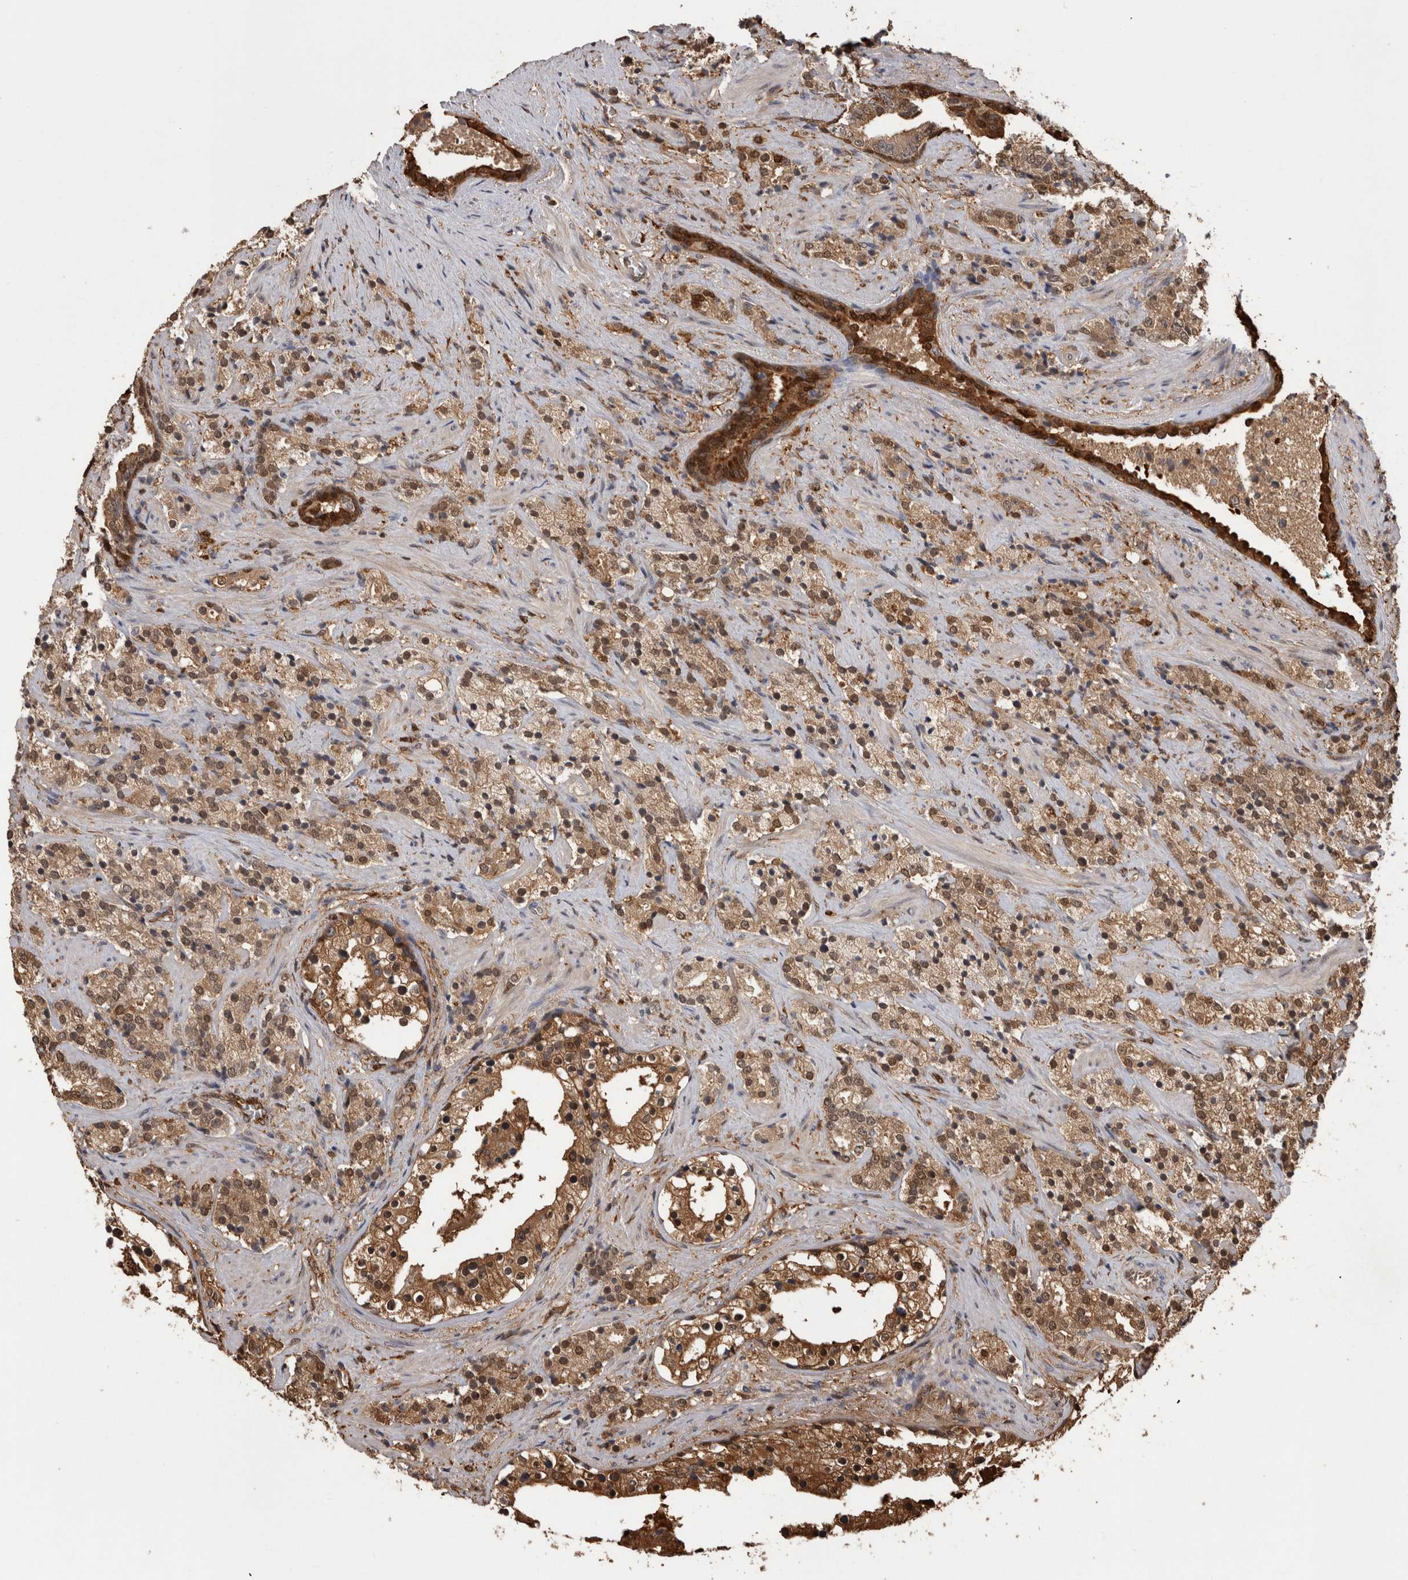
{"staining": {"intensity": "weak", "quantity": ">75%", "location": "cytoplasmic/membranous,nuclear"}, "tissue": "prostate cancer", "cell_type": "Tumor cells", "image_type": "cancer", "snomed": [{"axis": "morphology", "description": "Adenocarcinoma, High grade"}, {"axis": "topography", "description": "Prostate"}], "caption": "An image of human prostate cancer (high-grade adenocarcinoma) stained for a protein reveals weak cytoplasmic/membranous and nuclear brown staining in tumor cells.", "gene": "LXN", "patient": {"sex": "male", "age": 71}}